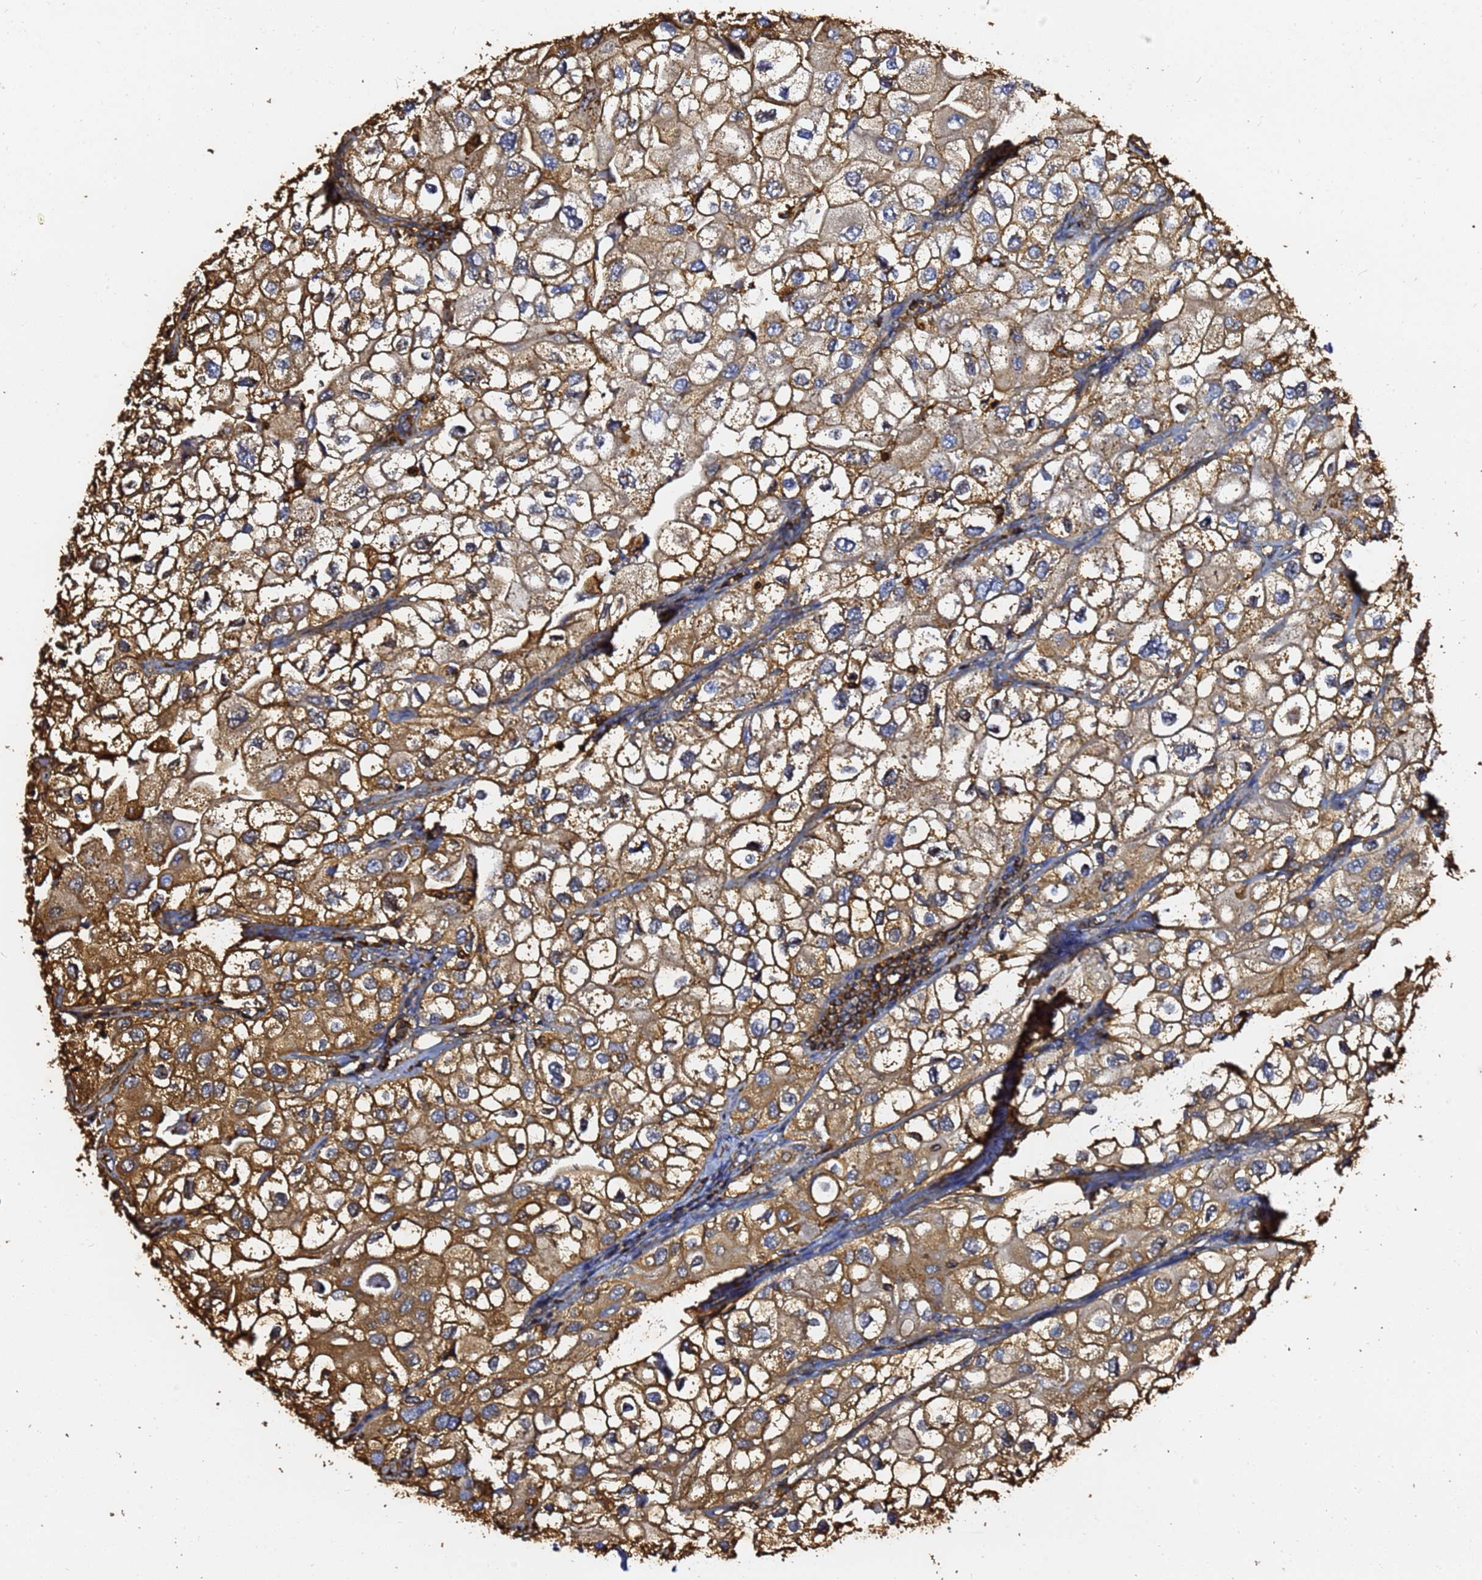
{"staining": {"intensity": "moderate", "quantity": ">75%", "location": "cytoplasmic/membranous"}, "tissue": "urothelial cancer", "cell_type": "Tumor cells", "image_type": "cancer", "snomed": [{"axis": "morphology", "description": "Urothelial carcinoma, High grade"}, {"axis": "topography", "description": "Urinary bladder"}], "caption": "Urothelial cancer was stained to show a protein in brown. There is medium levels of moderate cytoplasmic/membranous positivity in approximately >75% of tumor cells.", "gene": "ACTB", "patient": {"sex": "male", "age": 64}}